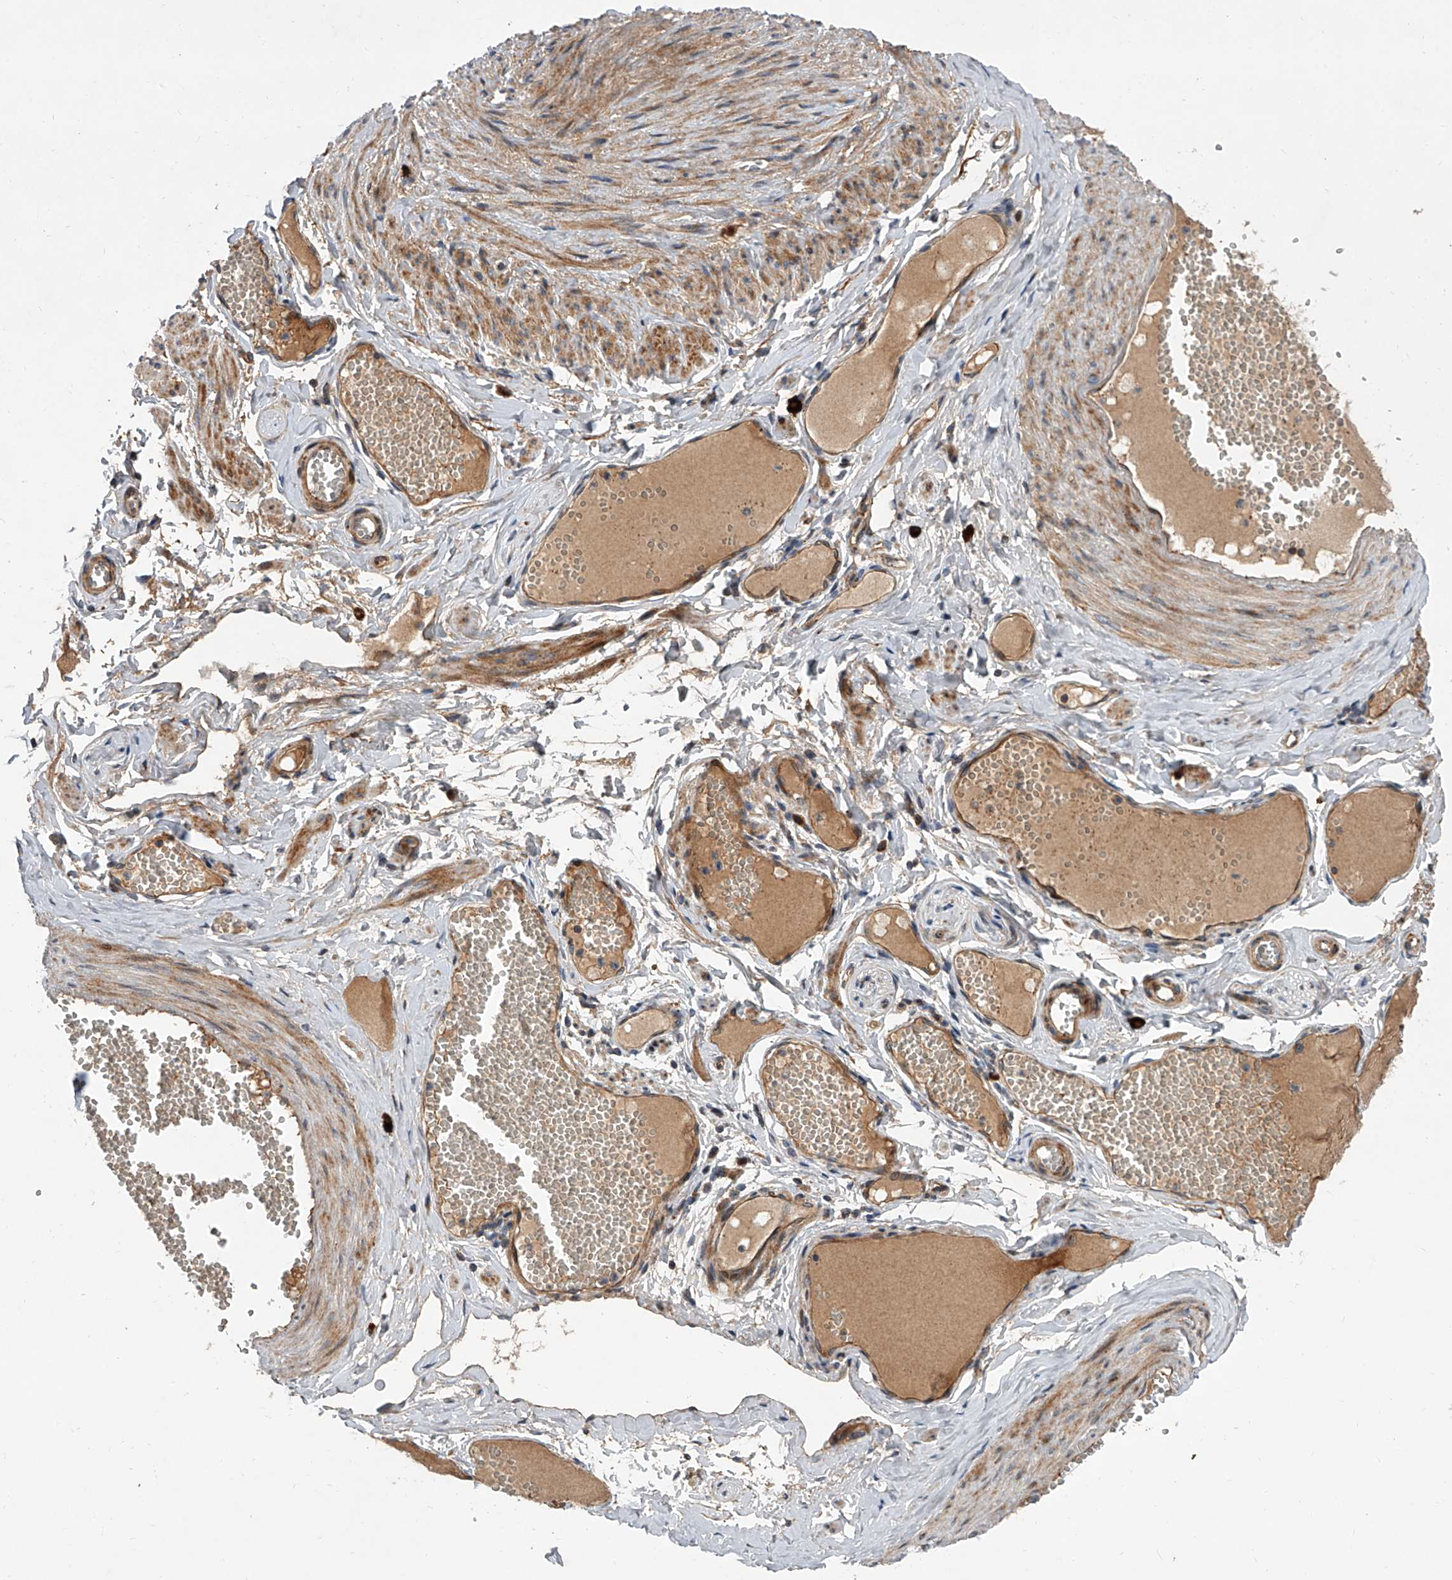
{"staining": {"intensity": "moderate", "quantity": ">75%", "location": "cytoplasmic/membranous"}, "tissue": "adipose tissue", "cell_type": "Adipocytes", "image_type": "normal", "snomed": [{"axis": "morphology", "description": "Normal tissue, NOS"}, {"axis": "topography", "description": "Smooth muscle"}, {"axis": "topography", "description": "Peripheral nerve tissue"}], "caption": "Normal adipose tissue reveals moderate cytoplasmic/membranous positivity in approximately >75% of adipocytes, visualized by immunohistochemistry. (DAB IHC with brightfield microscopy, high magnification).", "gene": "USP47", "patient": {"sex": "female", "age": 39}}